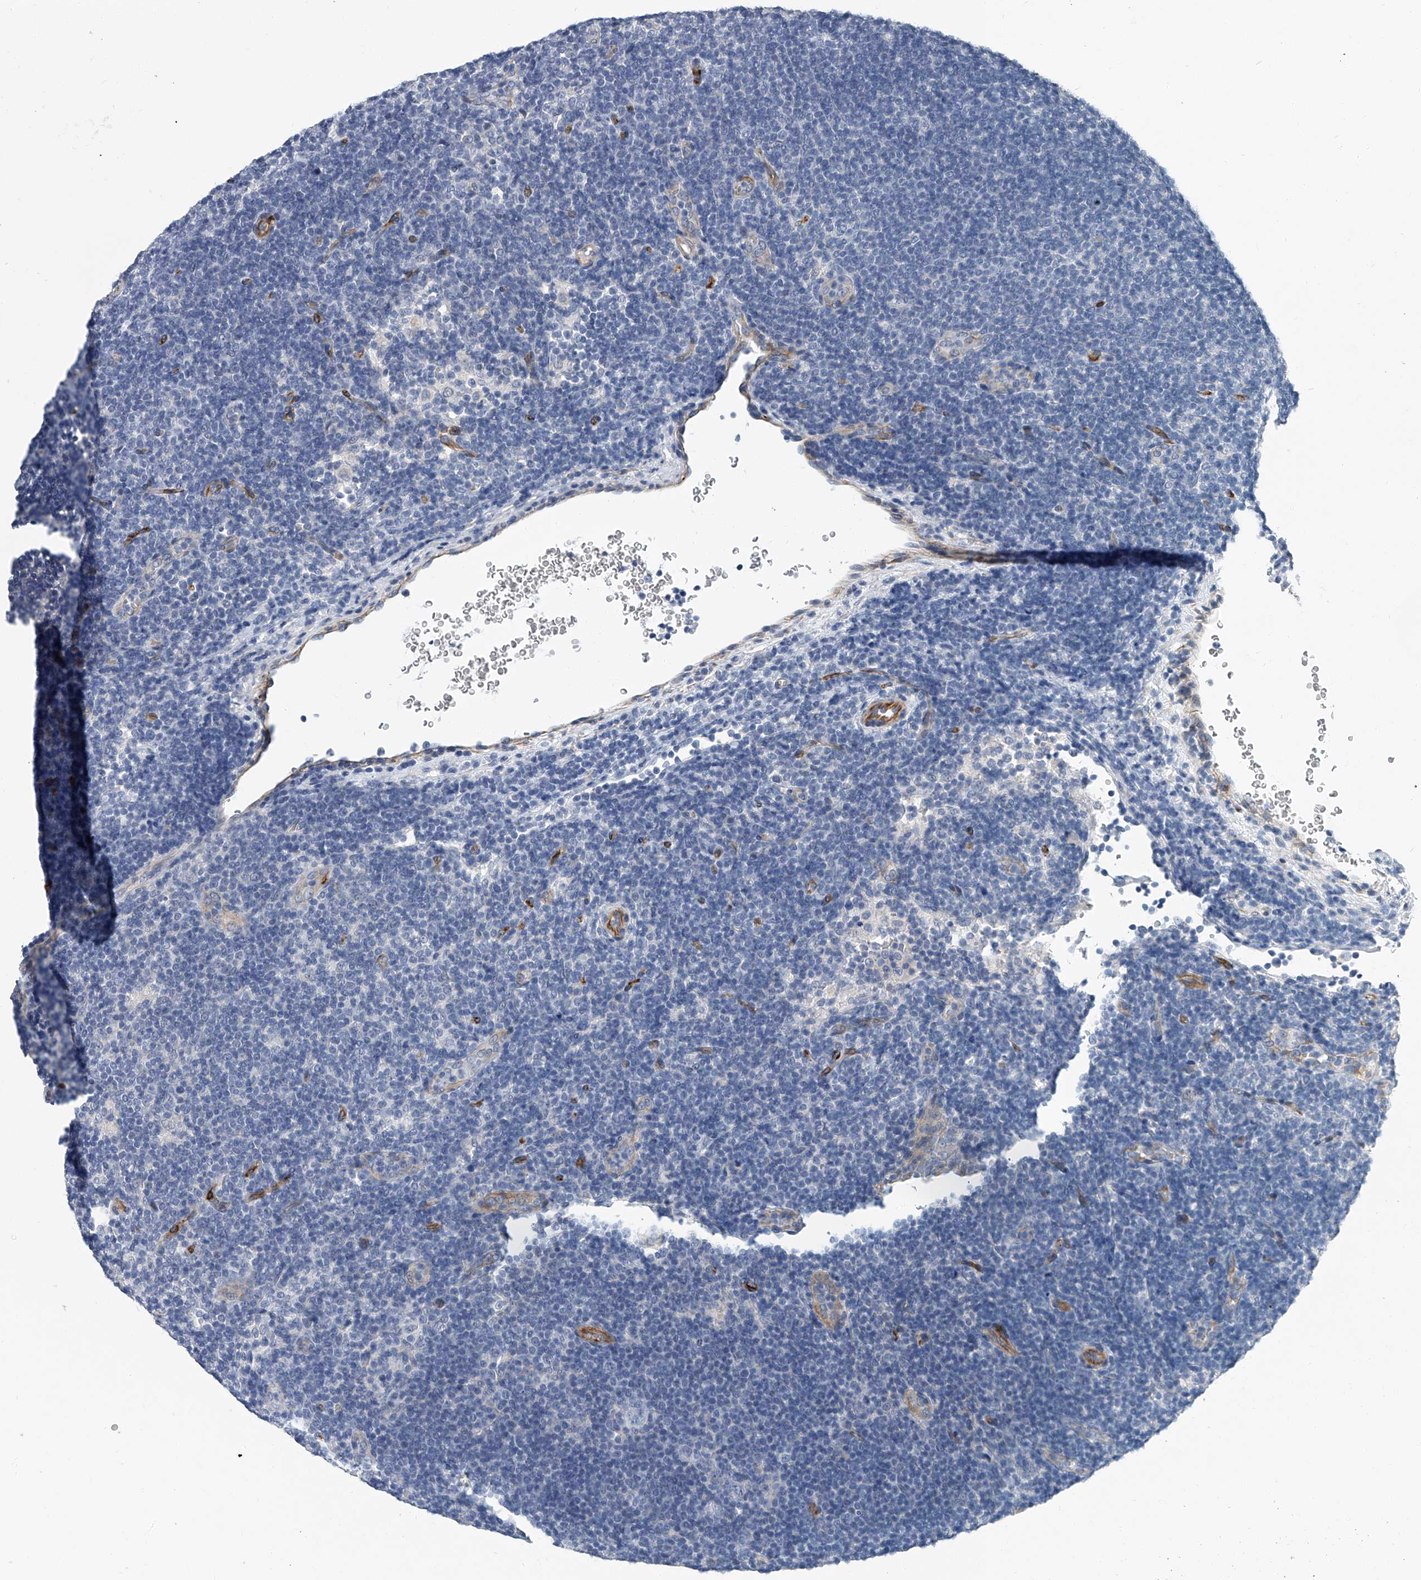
{"staining": {"intensity": "negative", "quantity": "none", "location": "none"}, "tissue": "lymphoma", "cell_type": "Tumor cells", "image_type": "cancer", "snomed": [{"axis": "morphology", "description": "Hodgkin's disease, NOS"}, {"axis": "topography", "description": "Lymph node"}], "caption": "High power microscopy photomicrograph of an IHC micrograph of lymphoma, revealing no significant expression in tumor cells.", "gene": "KIRREL1", "patient": {"sex": "female", "age": 57}}